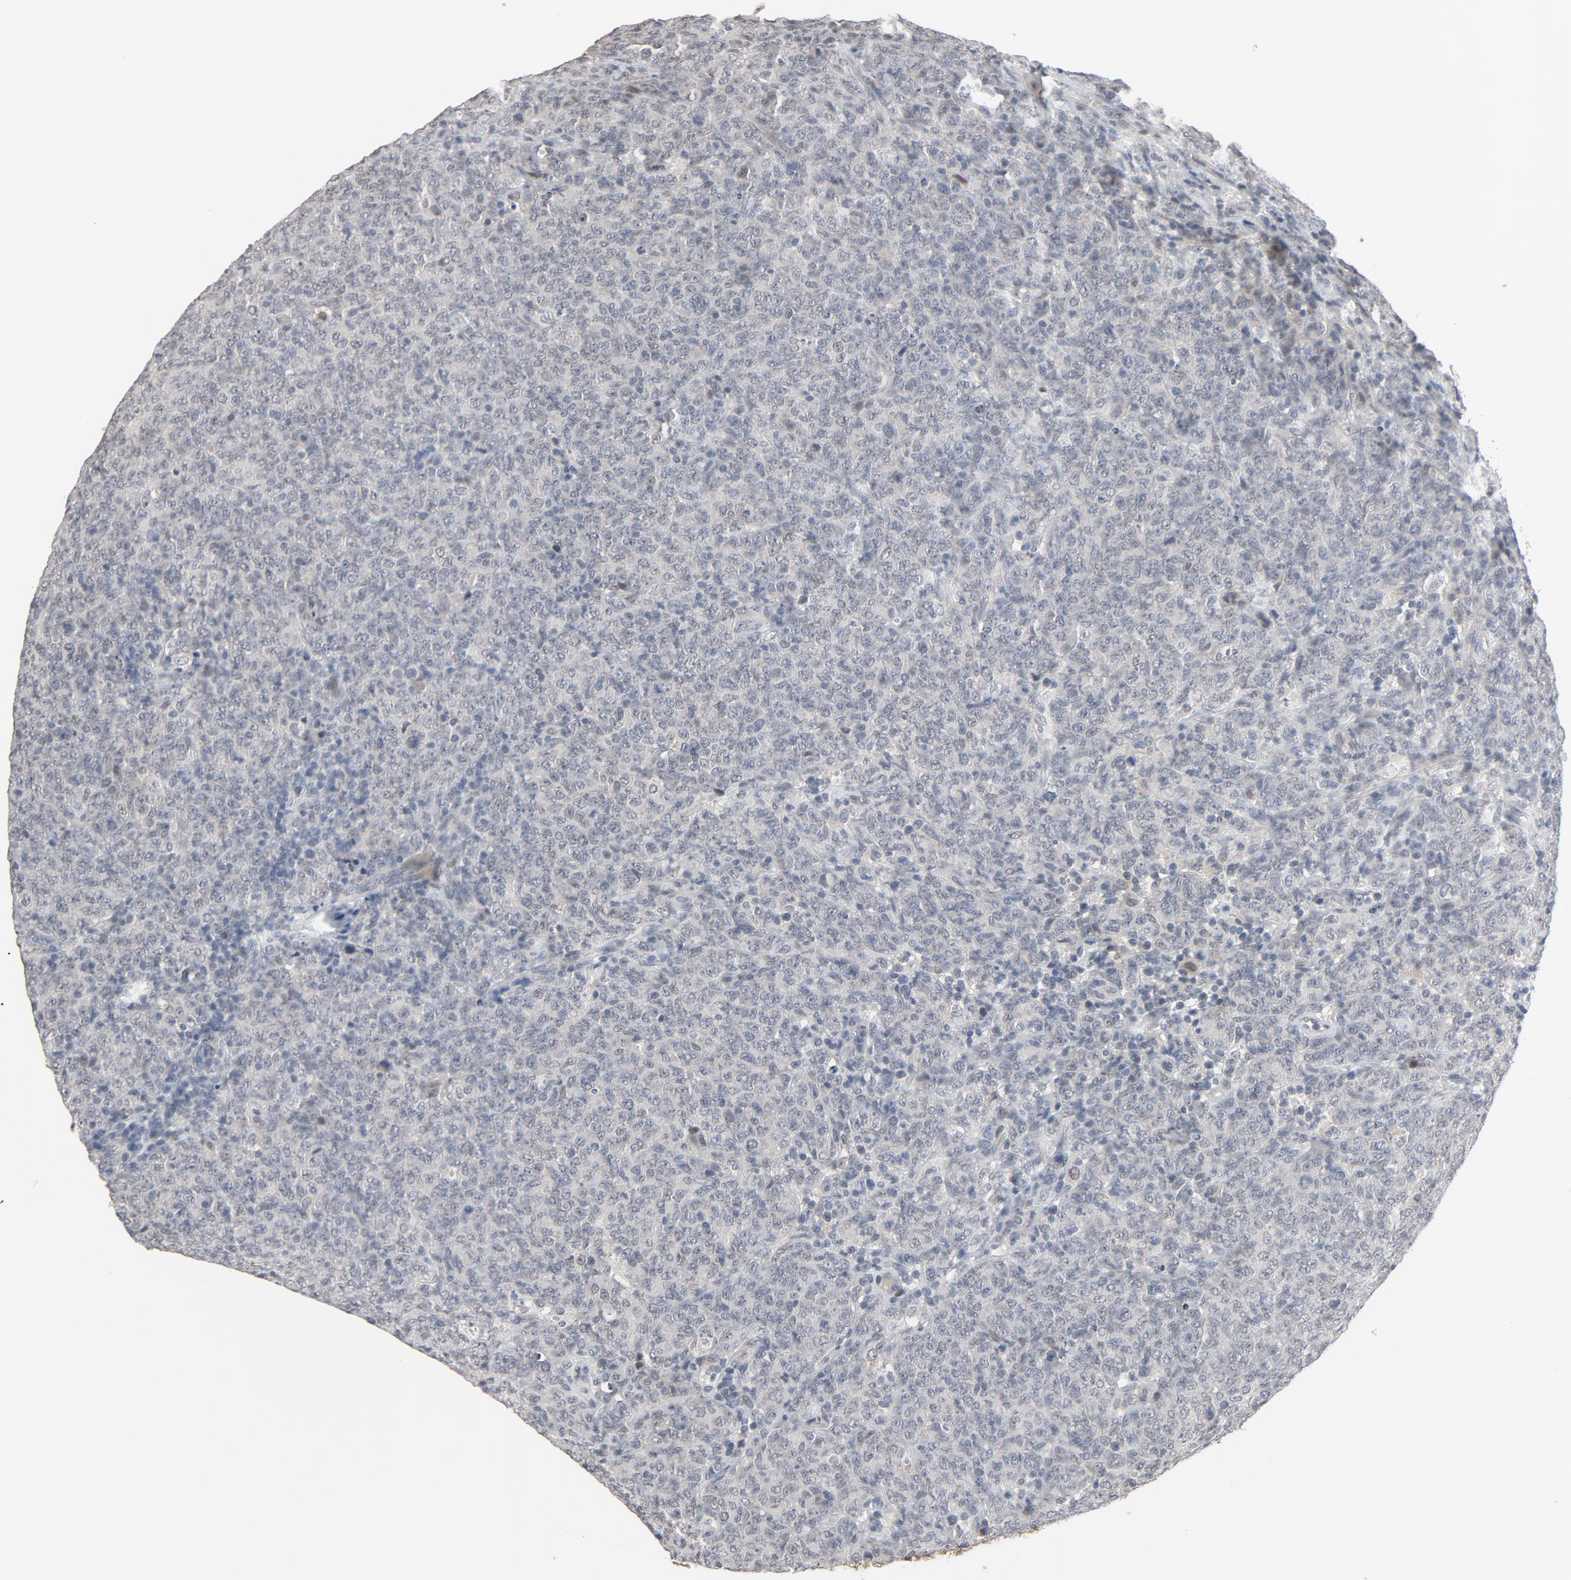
{"staining": {"intensity": "negative", "quantity": "none", "location": "none"}, "tissue": "lymphoma", "cell_type": "Tumor cells", "image_type": "cancer", "snomed": [{"axis": "morphology", "description": "Malignant lymphoma, non-Hodgkin's type, High grade"}, {"axis": "topography", "description": "Tonsil"}], "caption": "Tumor cells are negative for protein expression in human lymphoma.", "gene": "MT3", "patient": {"sex": "female", "age": 36}}